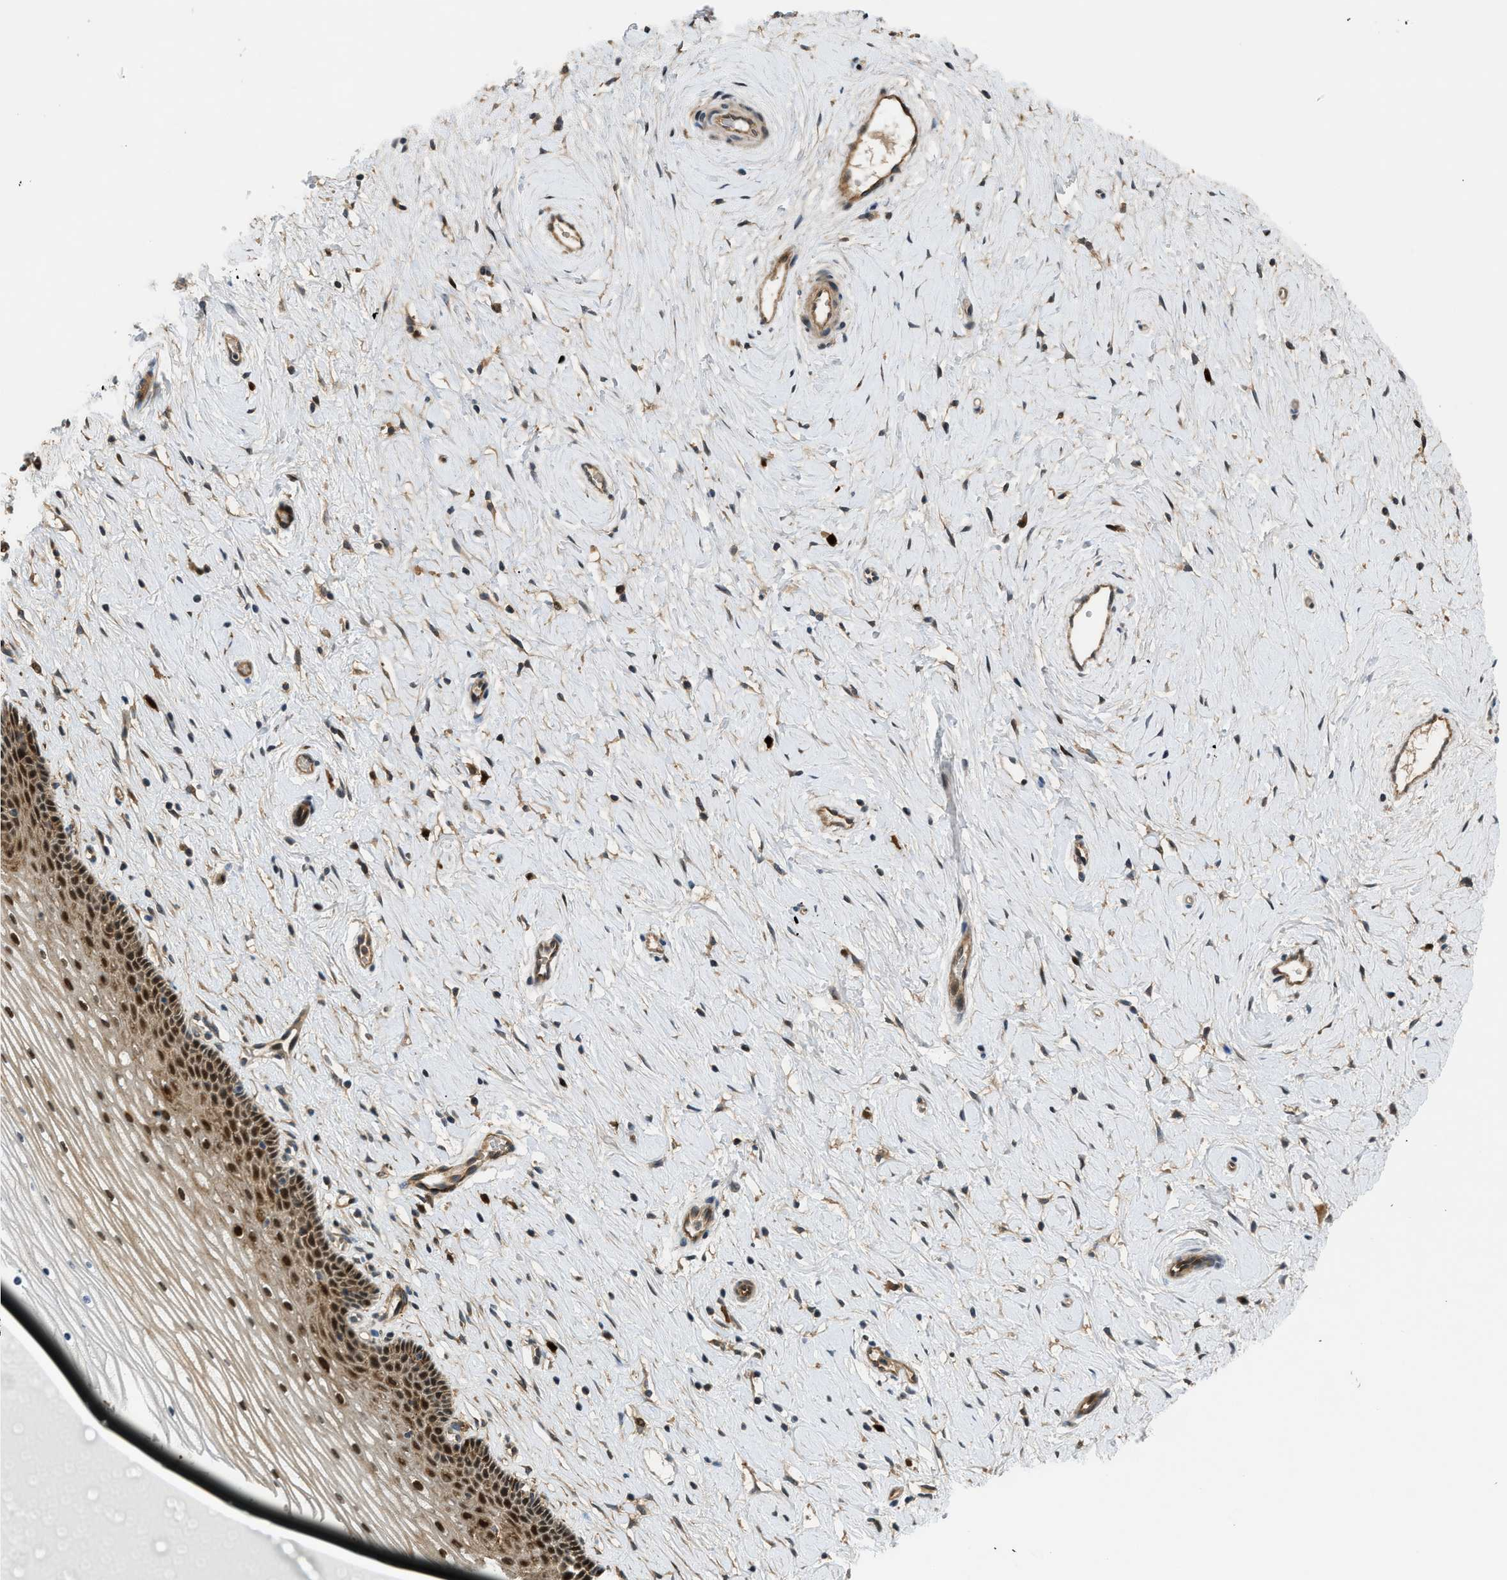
{"staining": {"intensity": "strong", "quantity": ">75%", "location": "cytoplasmic/membranous,nuclear"}, "tissue": "cervix", "cell_type": "Glandular cells", "image_type": "normal", "snomed": [{"axis": "morphology", "description": "Normal tissue, NOS"}, {"axis": "topography", "description": "Cervix"}], "caption": "Cervix stained with a brown dye demonstrates strong cytoplasmic/membranous,nuclear positive positivity in about >75% of glandular cells.", "gene": "TRAK2", "patient": {"sex": "female", "age": 39}}